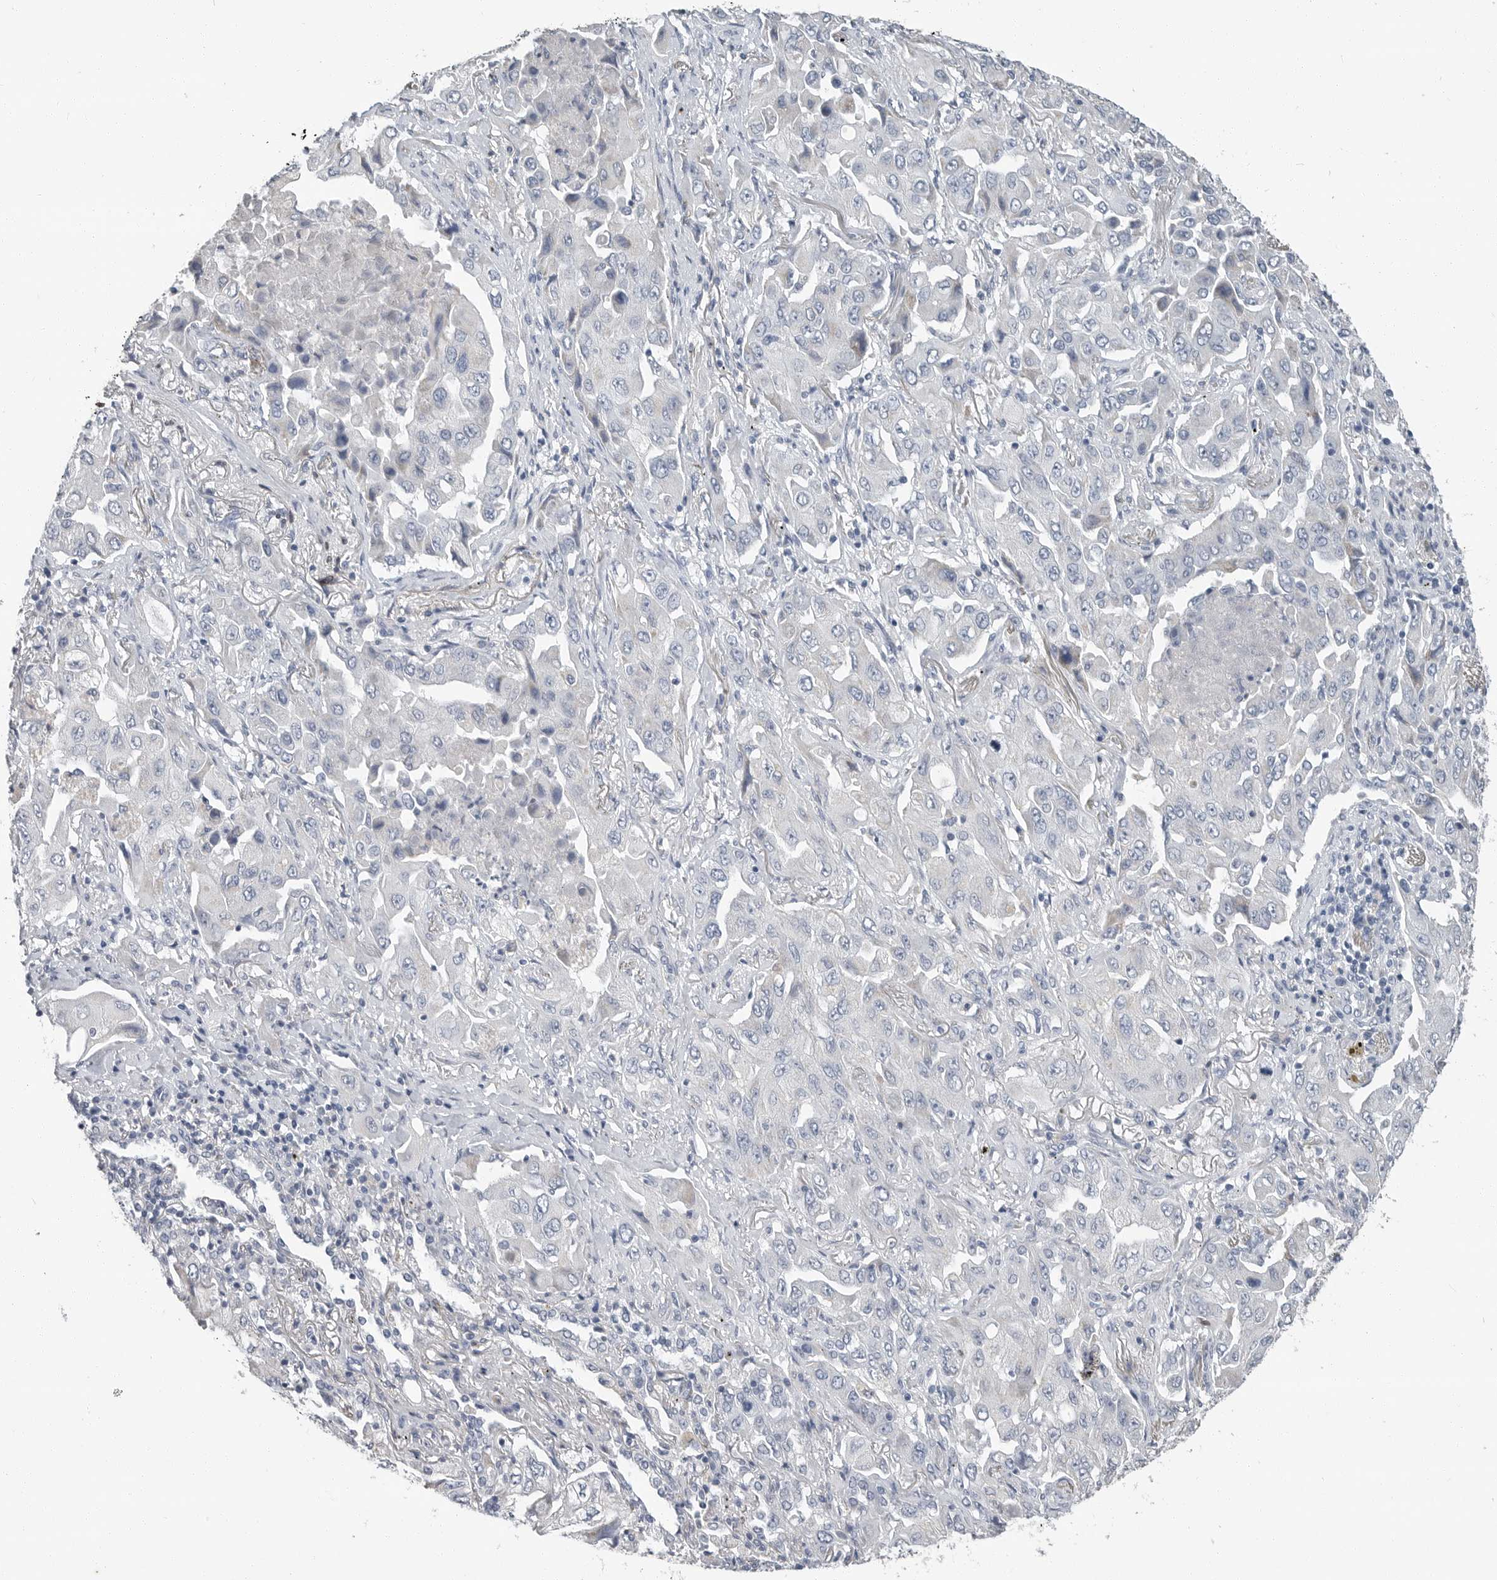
{"staining": {"intensity": "negative", "quantity": "none", "location": "none"}, "tissue": "lung cancer", "cell_type": "Tumor cells", "image_type": "cancer", "snomed": [{"axis": "morphology", "description": "Adenocarcinoma, NOS"}, {"axis": "topography", "description": "Lung"}], "caption": "Immunohistochemical staining of human adenocarcinoma (lung) reveals no significant staining in tumor cells.", "gene": "PLN", "patient": {"sex": "female", "age": 65}}